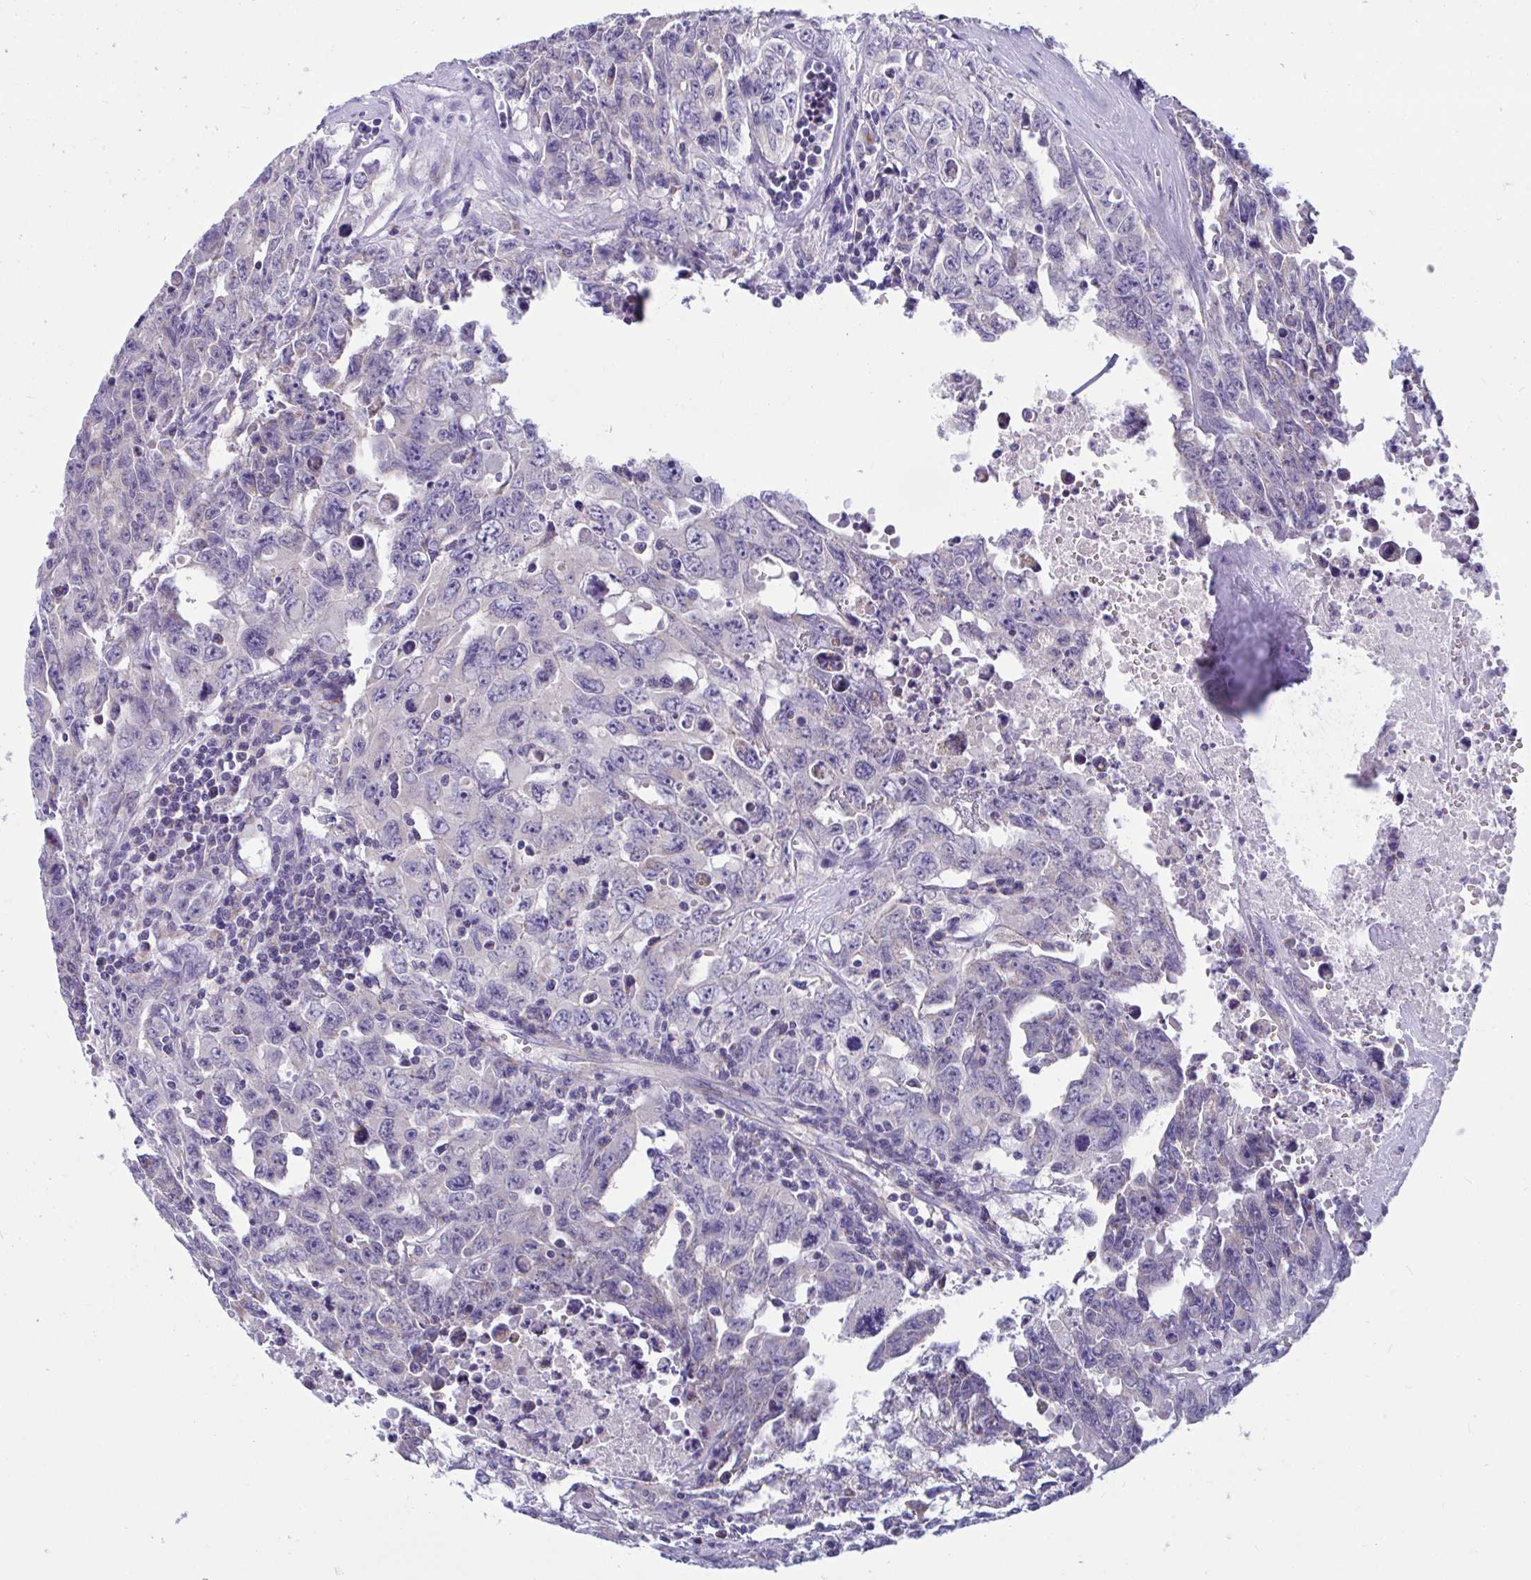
{"staining": {"intensity": "negative", "quantity": "none", "location": "none"}, "tissue": "testis cancer", "cell_type": "Tumor cells", "image_type": "cancer", "snomed": [{"axis": "morphology", "description": "Carcinoma, Embryonal, NOS"}, {"axis": "topography", "description": "Testis"}], "caption": "The image demonstrates no significant staining in tumor cells of testis cancer. The staining was performed using DAB to visualize the protein expression in brown, while the nuclei were stained in blue with hematoxylin (Magnification: 20x).", "gene": "OR13A1", "patient": {"sex": "male", "age": 24}}